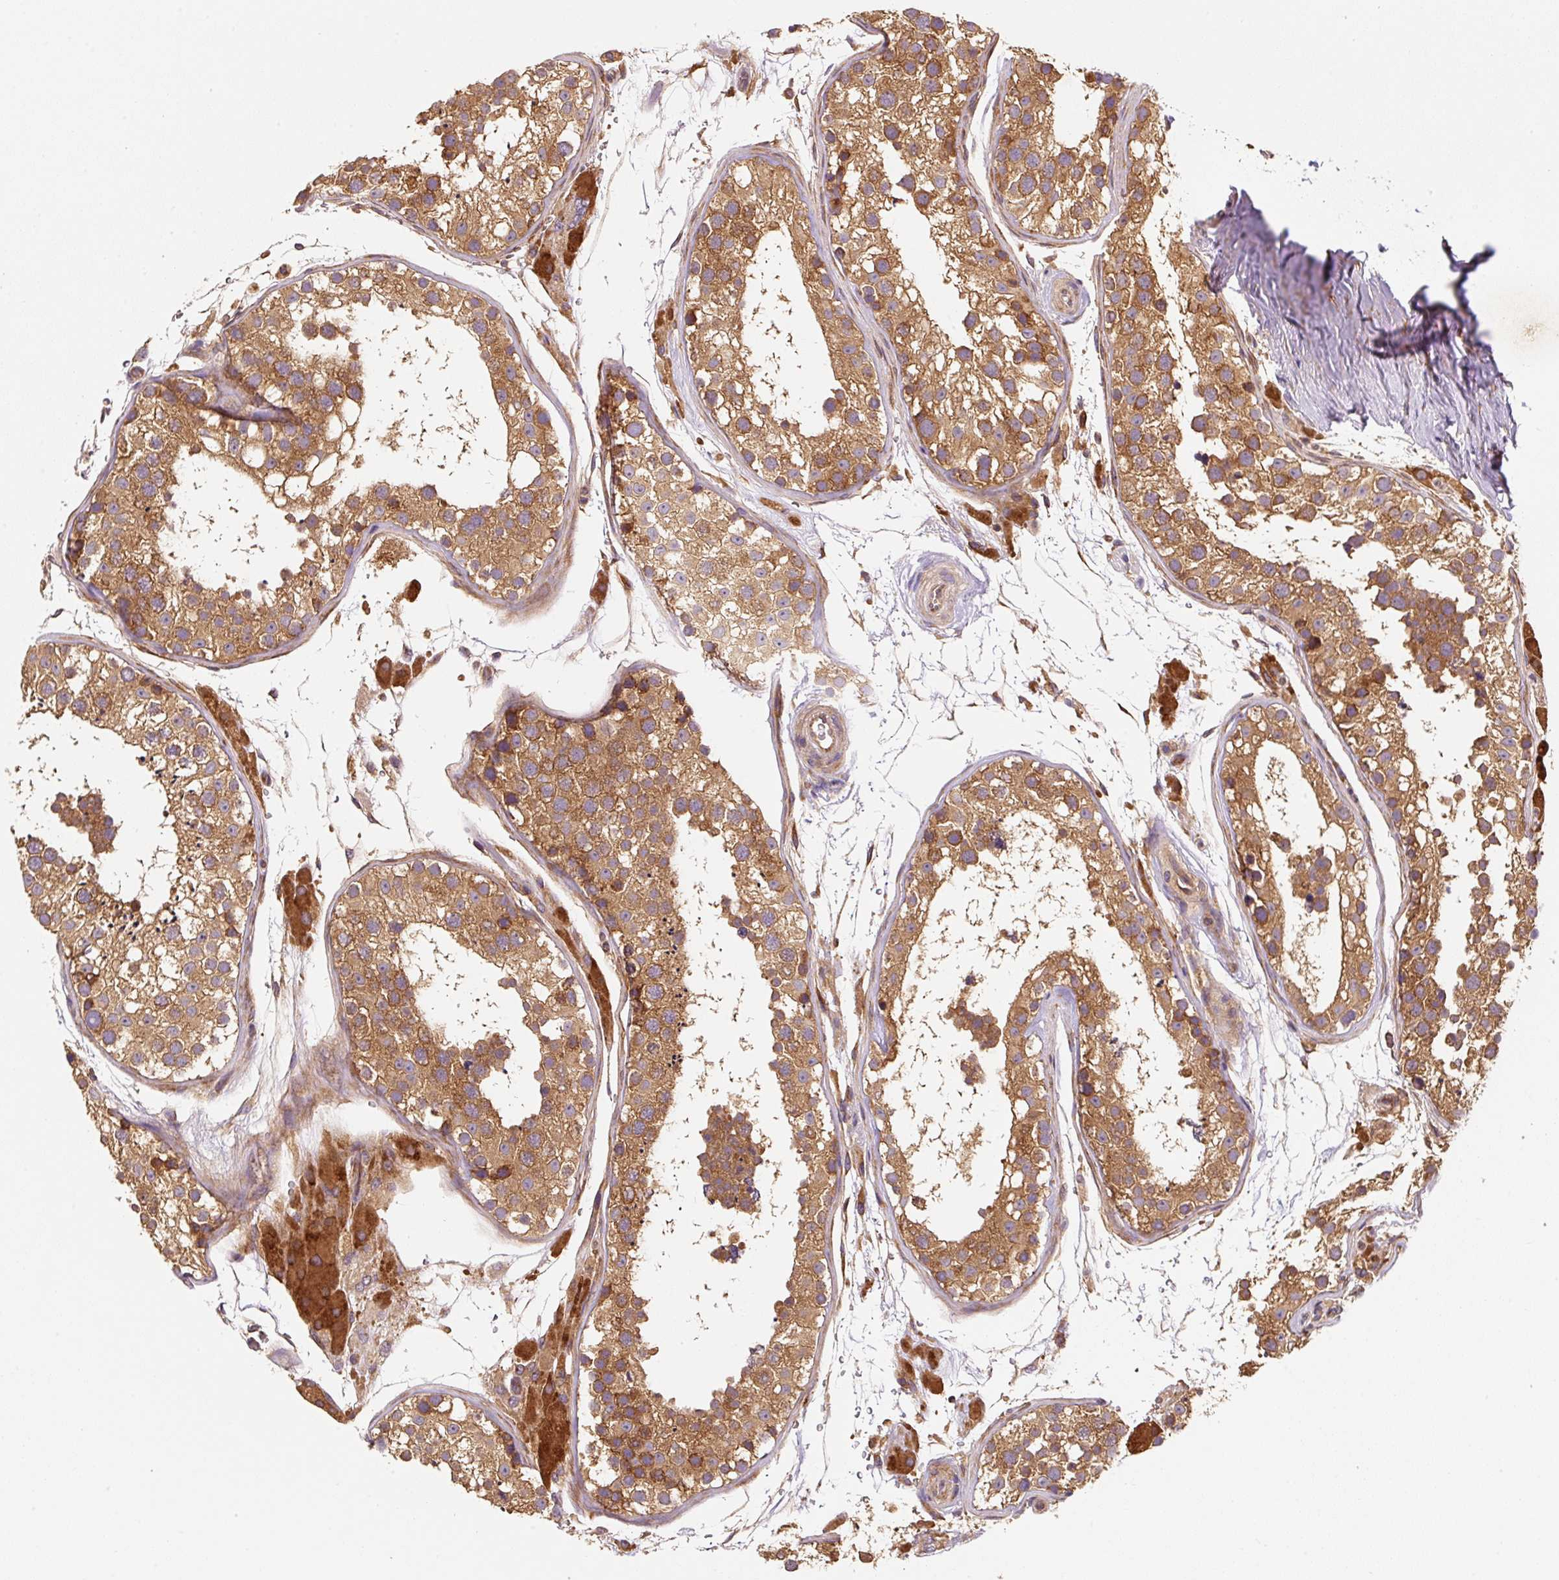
{"staining": {"intensity": "moderate", "quantity": ">75%", "location": "cytoplasmic/membranous"}, "tissue": "testis", "cell_type": "Cells in seminiferous ducts", "image_type": "normal", "snomed": [{"axis": "morphology", "description": "Normal tissue, NOS"}, {"axis": "topography", "description": "Testis"}], "caption": "Immunohistochemical staining of benign human testis displays moderate cytoplasmic/membranous protein expression in about >75% of cells in seminiferous ducts.", "gene": "EIF2S2", "patient": {"sex": "male", "age": 26}}